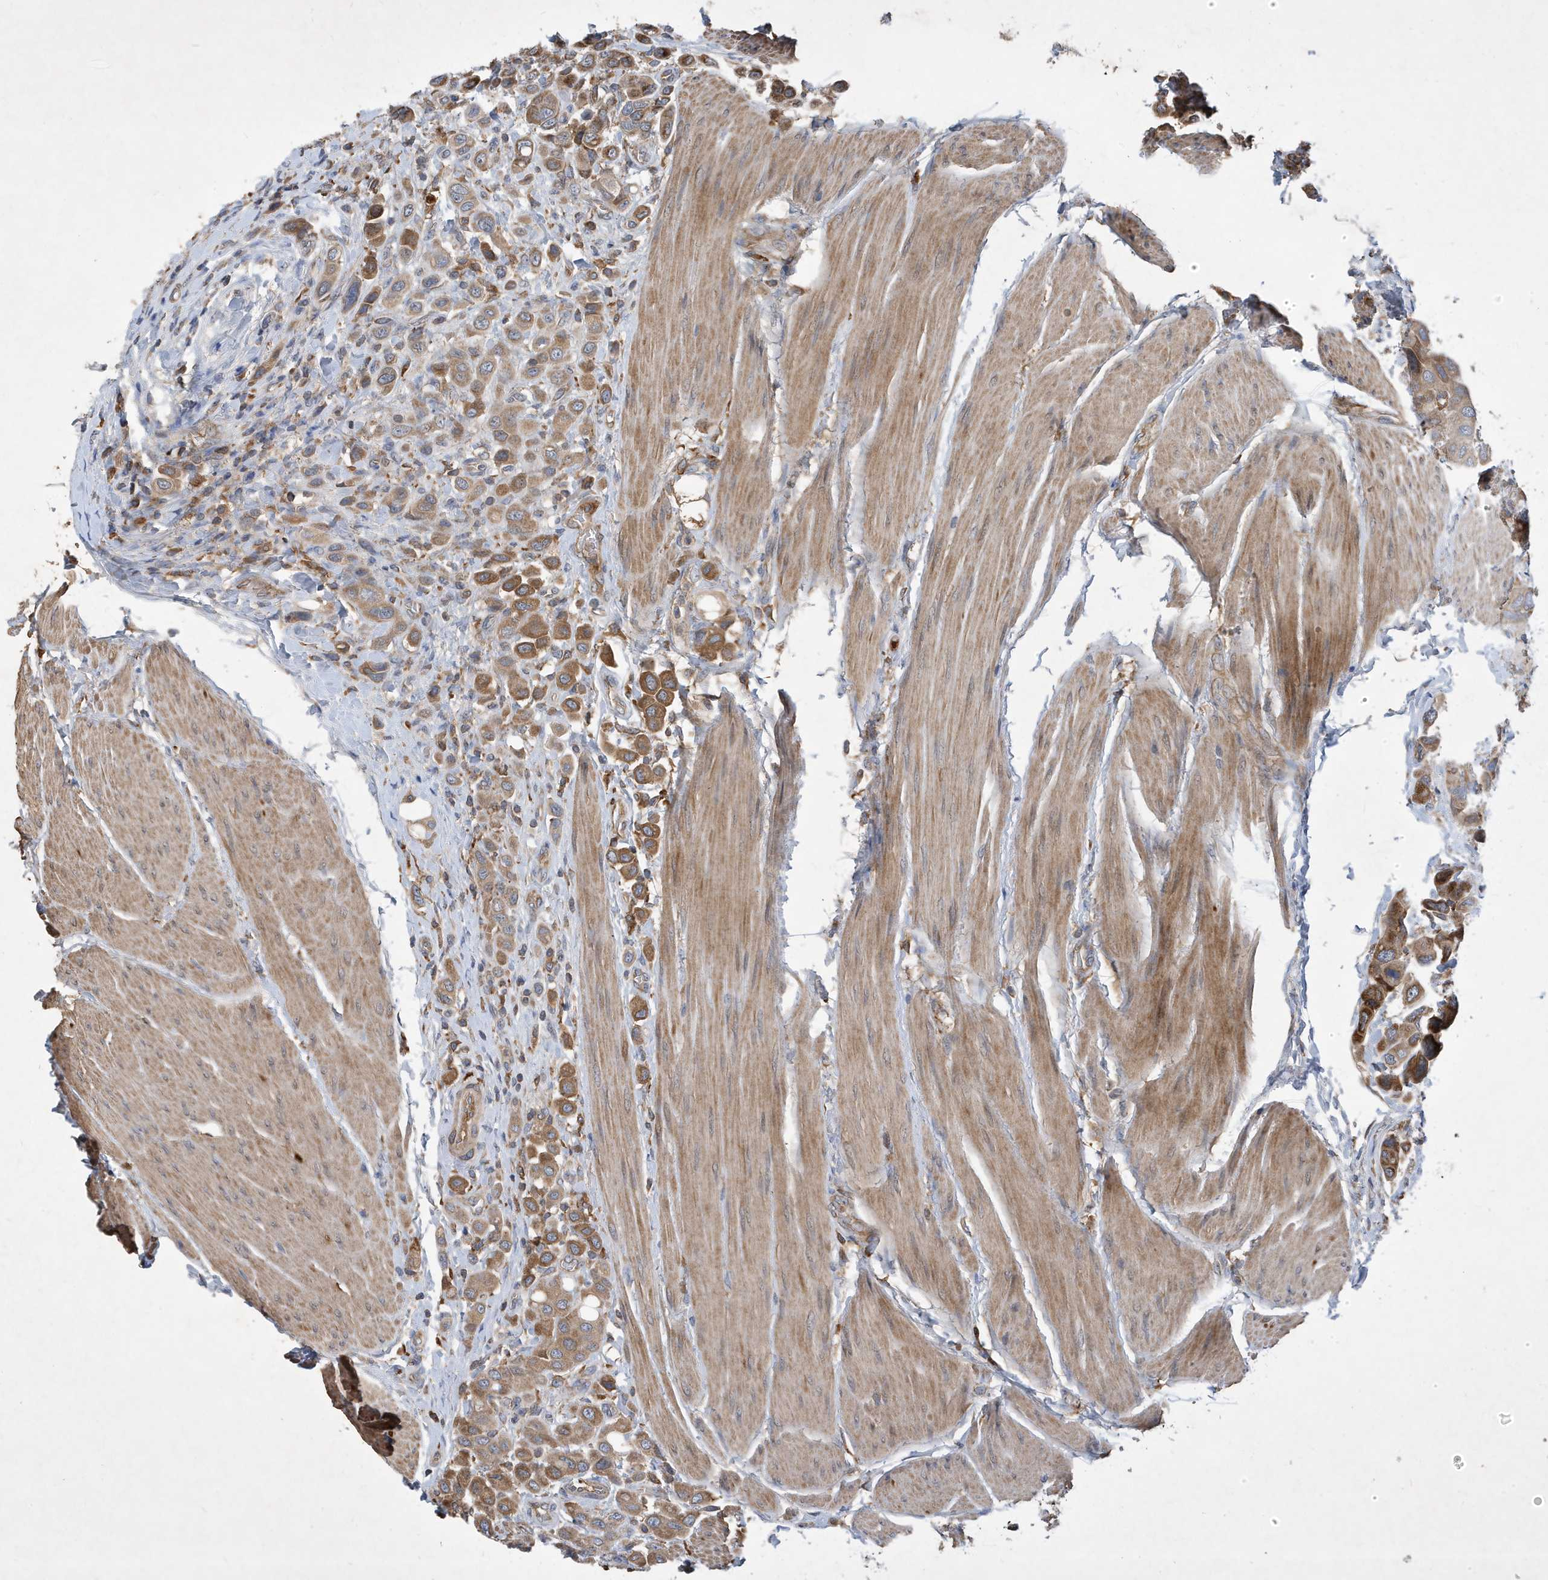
{"staining": {"intensity": "moderate", "quantity": ">75%", "location": "cytoplasmic/membranous"}, "tissue": "urothelial cancer", "cell_type": "Tumor cells", "image_type": "cancer", "snomed": [{"axis": "morphology", "description": "Urothelial carcinoma, High grade"}, {"axis": "topography", "description": "Urinary bladder"}], "caption": "Tumor cells exhibit moderate cytoplasmic/membranous expression in approximately >75% of cells in urothelial cancer.", "gene": "STK19", "patient": {"sex": "male", "age": 50}}